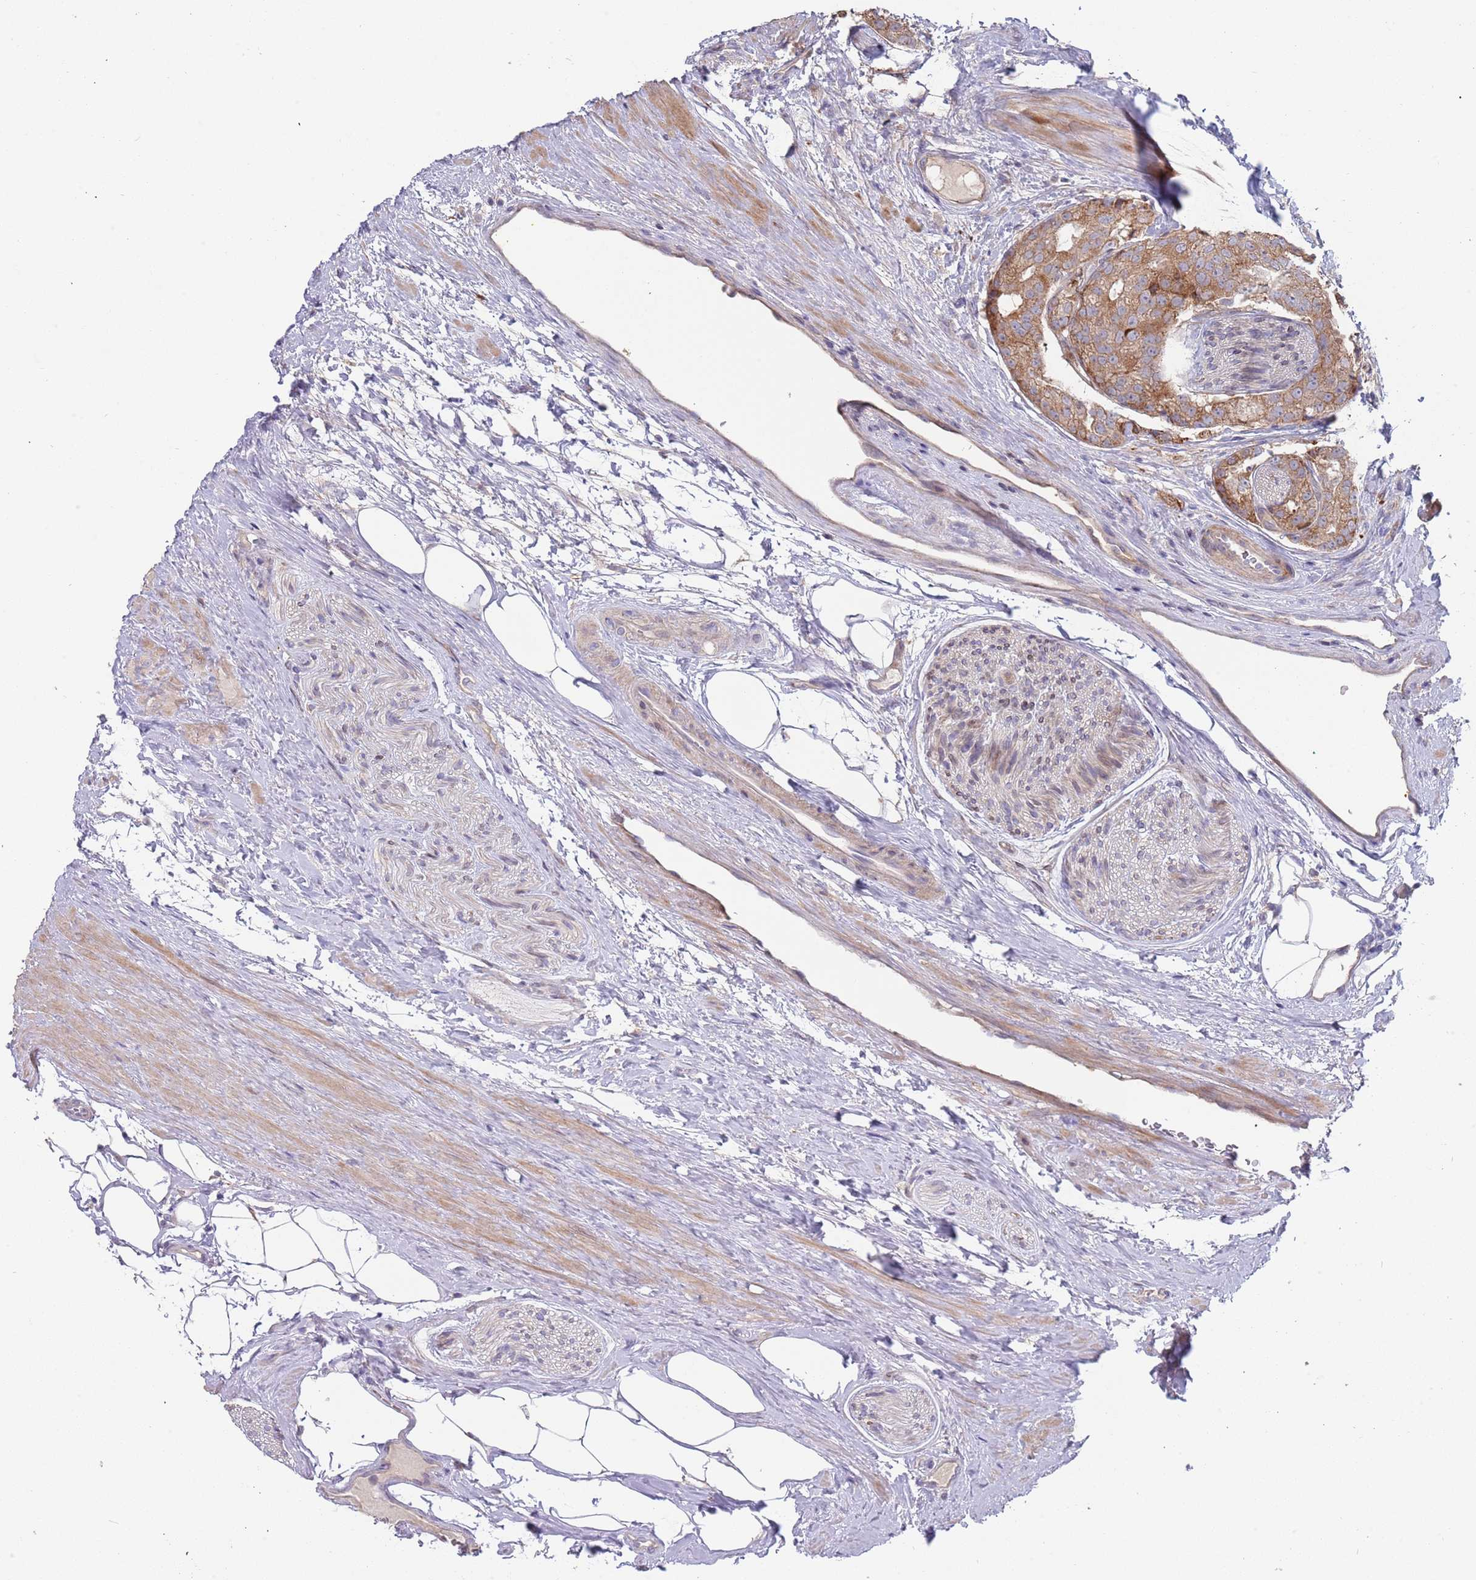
{"staining": {"intensity": "moderate", "quantity": ">75%", "location": "cytoplasmic/membranous"}, "tissue": "prostate cancer", "cell_type": "Tumor cells", "image_type": "cancer", "snomed": [{"axis": "morphology", "description": "Adenocarcinoma, High grade"}, {"axis": "topography", "description": "Prostate"}], "caption": "Human prostate cancer stained with a protein marker exhibits moderate staining in tumor cells.", "gene": "ABCC10", "patient": {"sex": "male", "age": 49}}